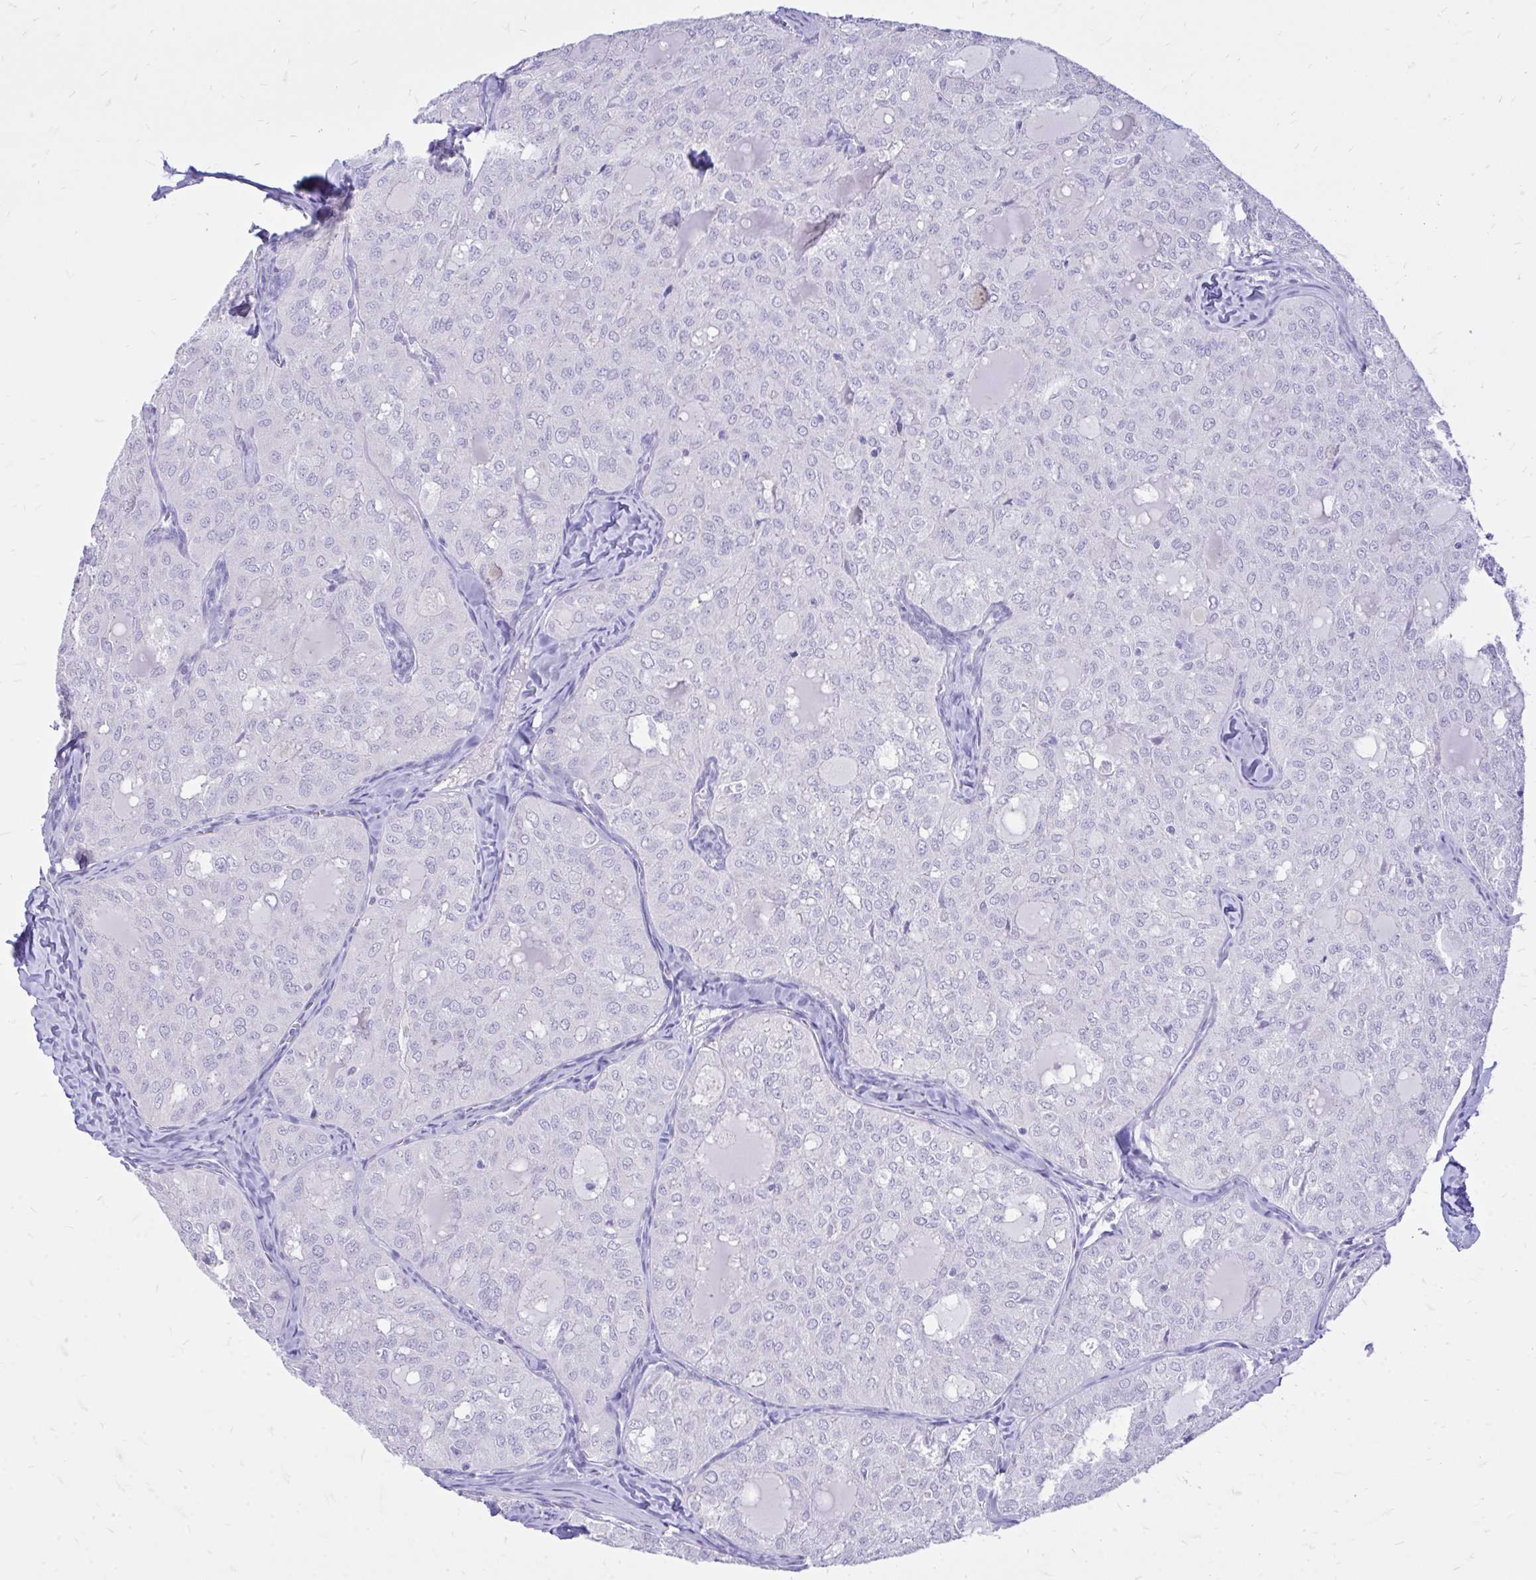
{"staining": {"intensity": "negative", "quantity": "none", "location": "none"}, "tissue": "thyroid cancer", "cell_type": "Tumor cells", "image_type": "cancer", "snomed": [{"axis": "morphology", "description": "Follicular adenoma carcinoma, NOS"}, {"axis": "topography", "description": "Thyroid gland"}], "caption": "An immunohistochemistry micrograph of follicular adenoma carcinoma (thyroid) is shown. There is no staining in tumor cells of follicular adenoma carcinoma (thyroid).", "gene": "MON1A", "patient": {"sex": "male", "age": 75}}